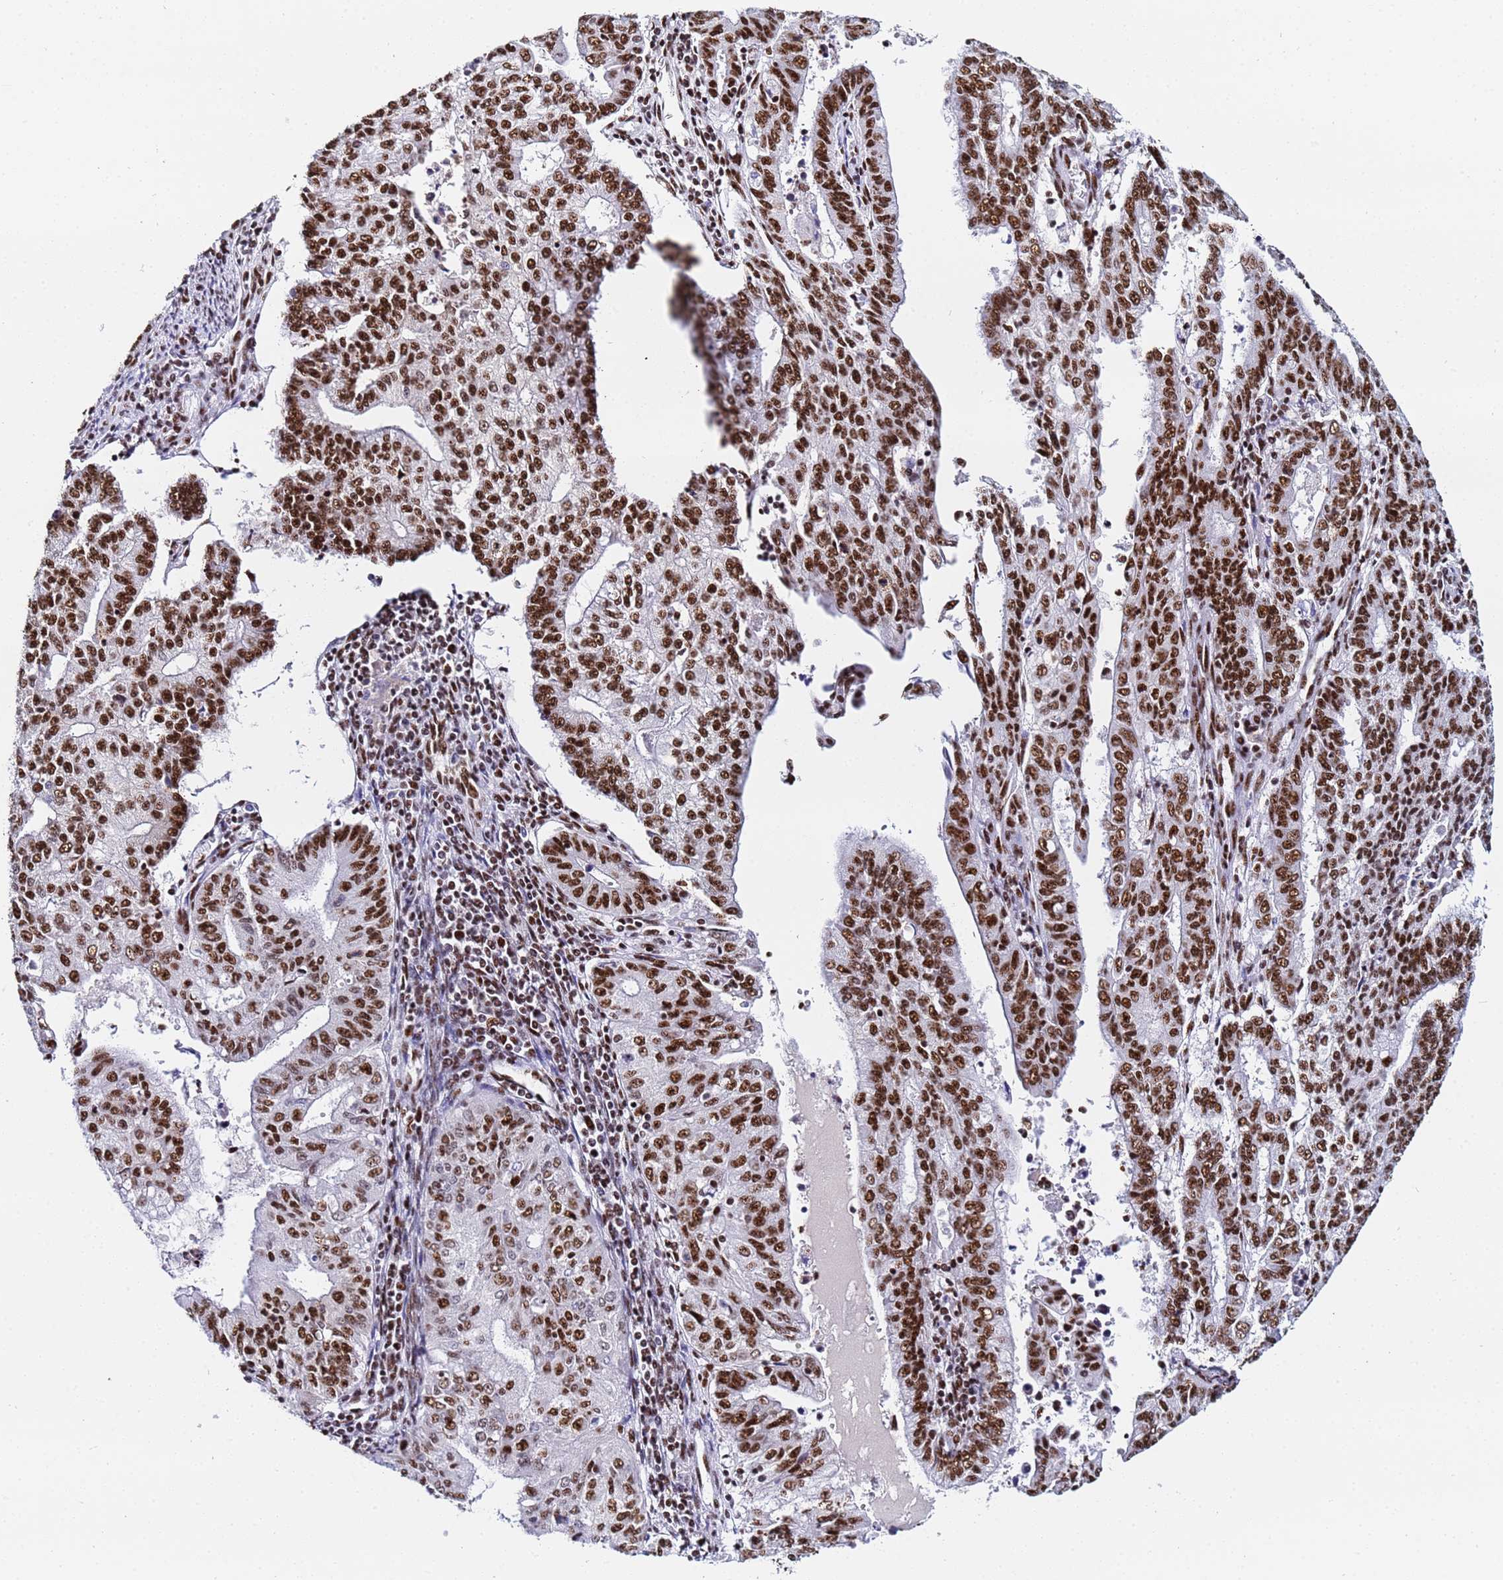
{"staining": {"intensity": "strong", "quantity": ">75%", "location": "nuclear"}, "tissue": "endometrial cancer", "cell_type": "Tumor cells", "image_type": "cancer", "snomed": [{"axis": "morphology", "description": "Adenocarcinoma, NOS"}, {"axis": "topography", "description": "Endometrium"}], "caption": "A histopathology image of endometrial cancer stained for a protein reveals strong nuclear brown staining in tumor cells.", "gene": "SNRPA1", "patient": {"sex": "female", "age": 59}}